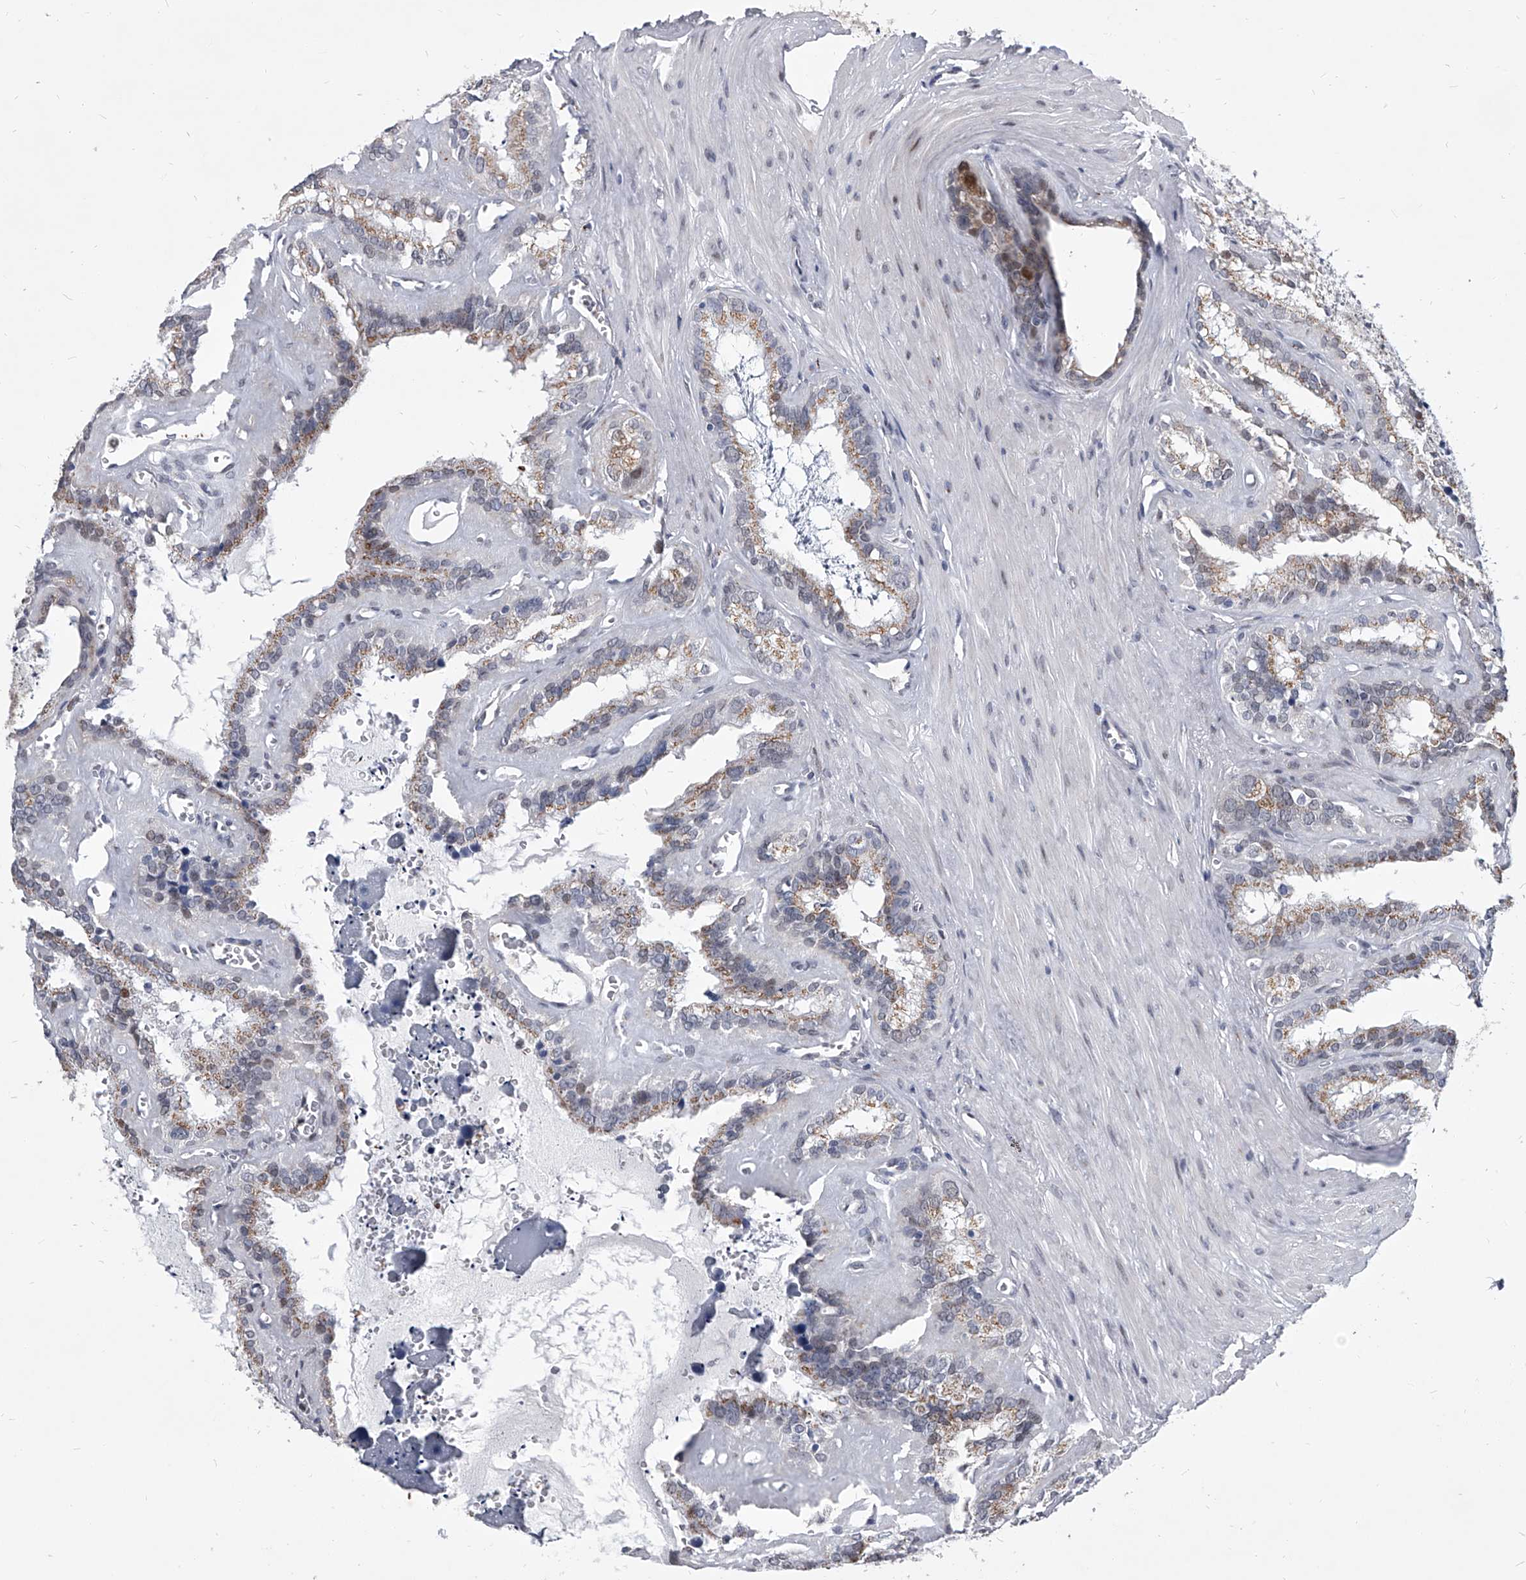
{"staining": {"intensity": "moderate", "quantity": ">75%", "location": "cytoplasmic/membranous"}, "tissue": "seminal vesicle", "cell_type": "Glandular cells", "image_type": "normal", "snomed": [{"axis": "morphology", "description": "Normal tissue, NOS"}, {"axis": "topography", "description": "Prostate"}, {"axis": "topography", "description": "Seminal veicle"}], "caption": "A medium amount of moderate cytoplasmic/membranous positivity is identified in approximately >75% of glandular cells in unremarkable seminal vesicle. (brown staining indicates protein expression, while blue staining denotes nuclei).", "gene": "EVA1C", "patient": {"sex": "male", "age": 59}}